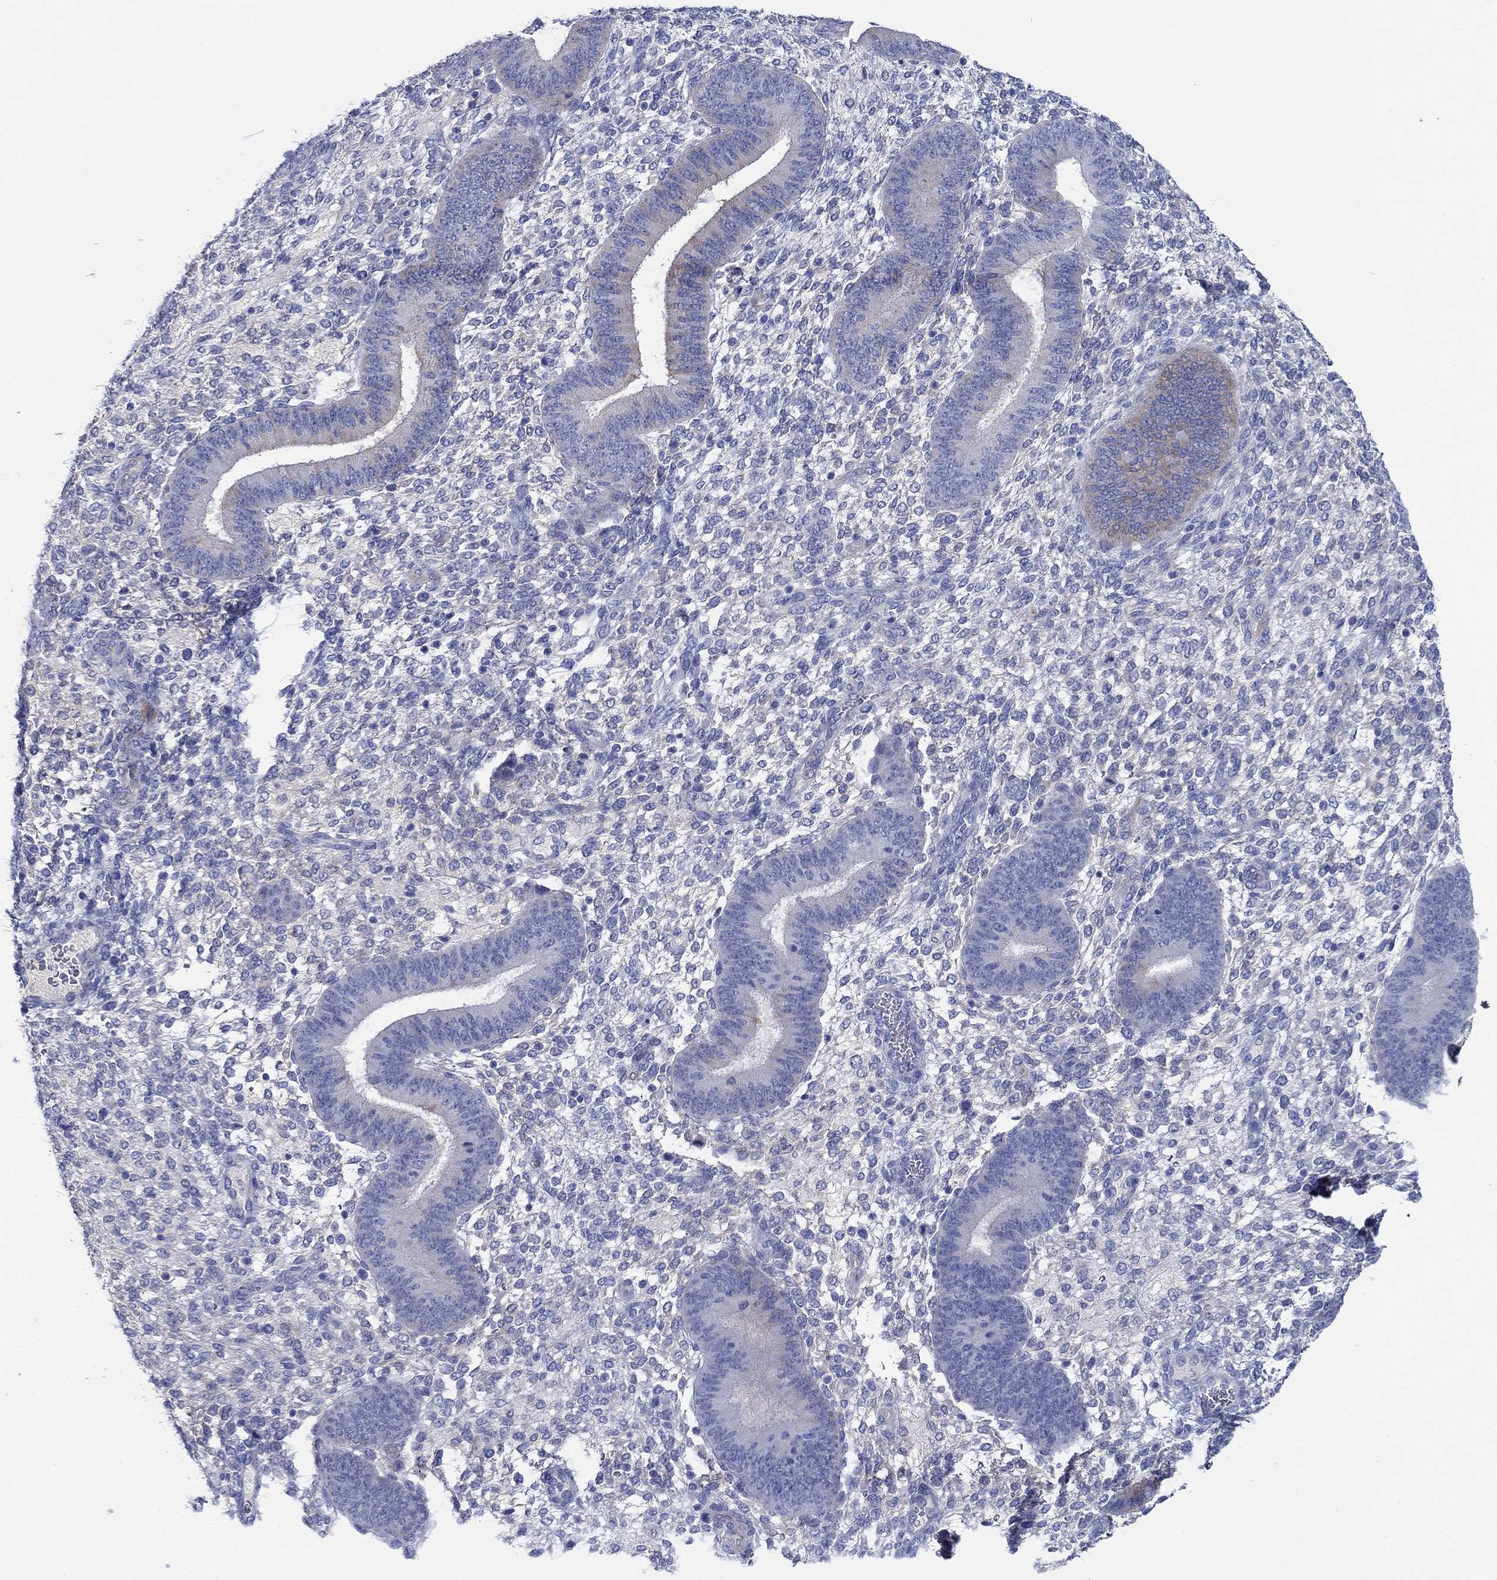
{"staining": {"intensity": "negative", "quantity": "none", "location": "none"}, "tissue": "endometrium", "cell_type": "Cells in endometrial stroma", "image_type": "normal", "snomed": [{"axis": "morphology", "description": "Normal tissue, NOS"}, {"axis": "topography", "description": "Endometrium"}], "caption": "Cells in endometrial stroma show no significant positivity in benign endometrium. (Brightfield microscopy of DAB (3,3'-diaminobenzidine) immunohistochemistry at high magnification).", "gene": "ENSG00000251537", "patient": {"sex": "female", "age": 39}}